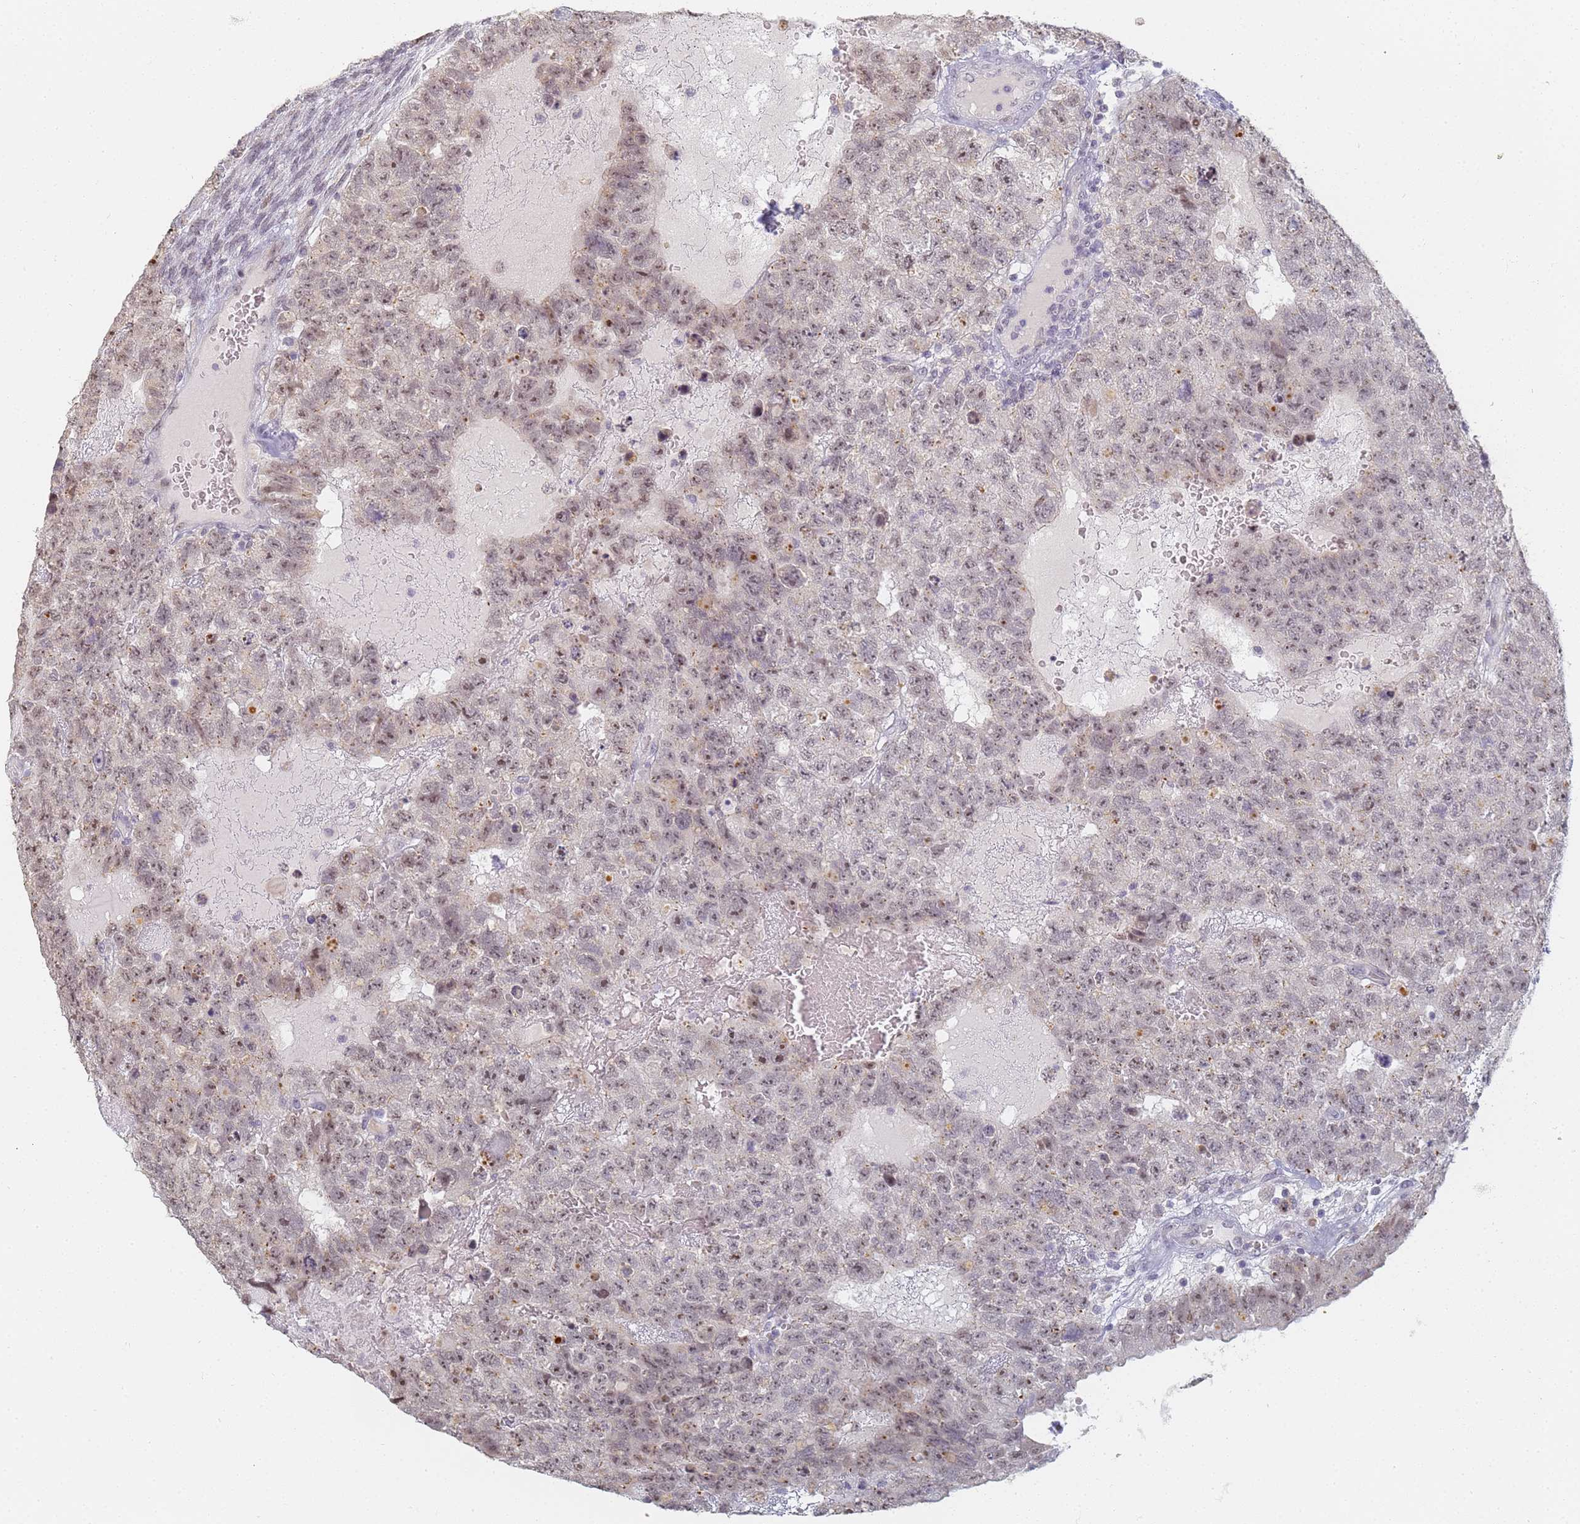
{"staining": {"intensity": "moderate", "quantity": ">75%", "location": "nuclear"}, "tissue": "testis cancer", "cell_type": "Tumor cells", "image_type": "cancer", "snomed": [{"axis": "morphology", "description": "Carcinoma, Embryonal, NOS"}, {"axis": "topography", "description": "Testis"}], "caption": "The histopathology image exhibits staining of testis cancer (embryonal carcinoma), revealing moderate nuclear protein expression (brown color) within tumor cells.", "gene": "SLC38A9", "patient": {"sex": "male", "age": 26}}